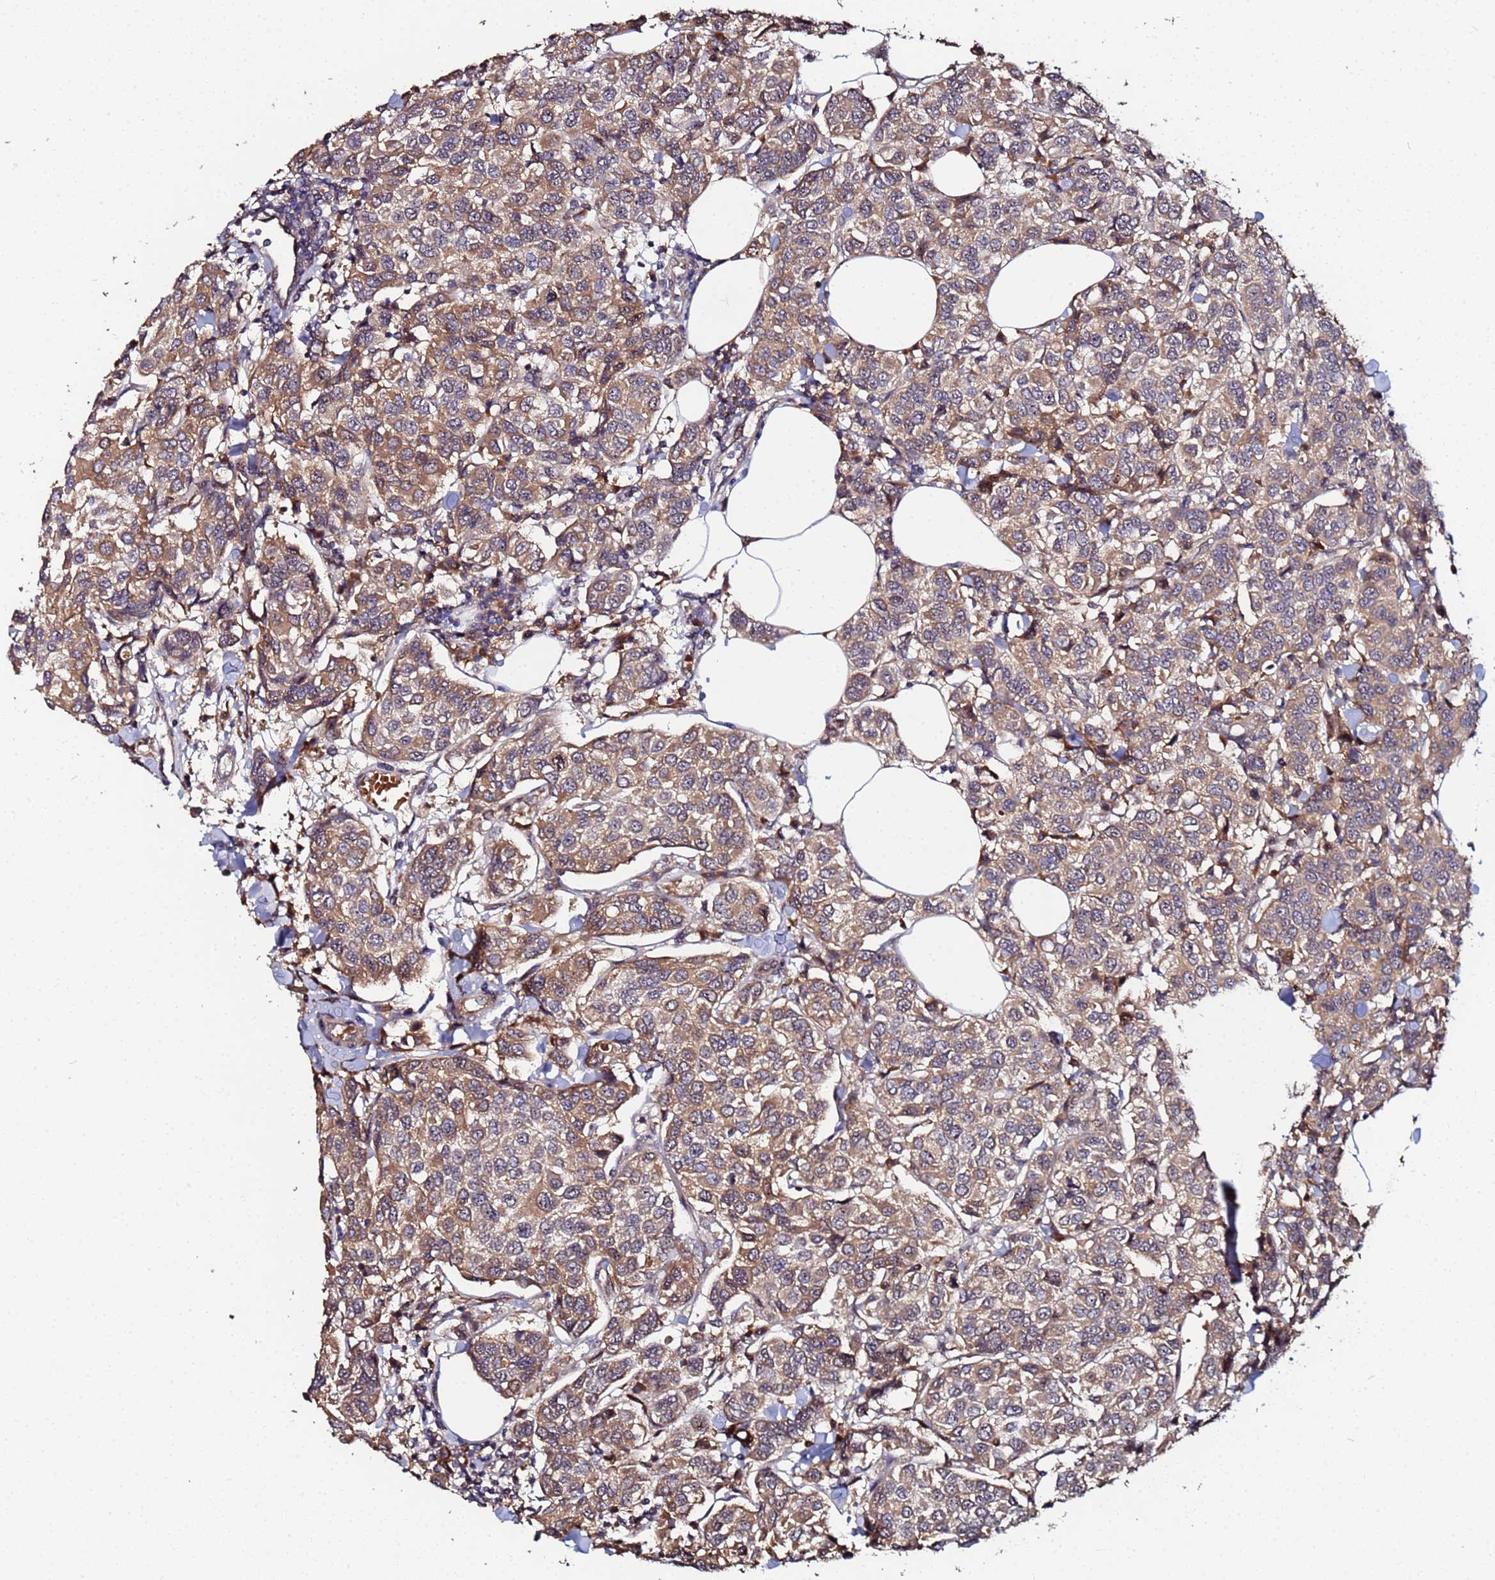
{"staining": {"intensity": "moderate", "quantity": ">75%", "location": "cytoplasmic/membranous"}, "tissue": "breast cancer", "cell_type": "Tumor cells", "image_type": "cancer", "snomed": [{"axis": "morphology", "description": "Duct carcinoma"}, {"axis": "topography", "description": "Breast"}], "caption": "The micrograph displays immunohistochemical staining of breast intraductal carcinoma. There is moderate cytoplasmic/membranous positivity is appreciated in approximately >75% of tumor cells.", "gene": "OSER1", "patient": {"sex": "female", "age": 55}}